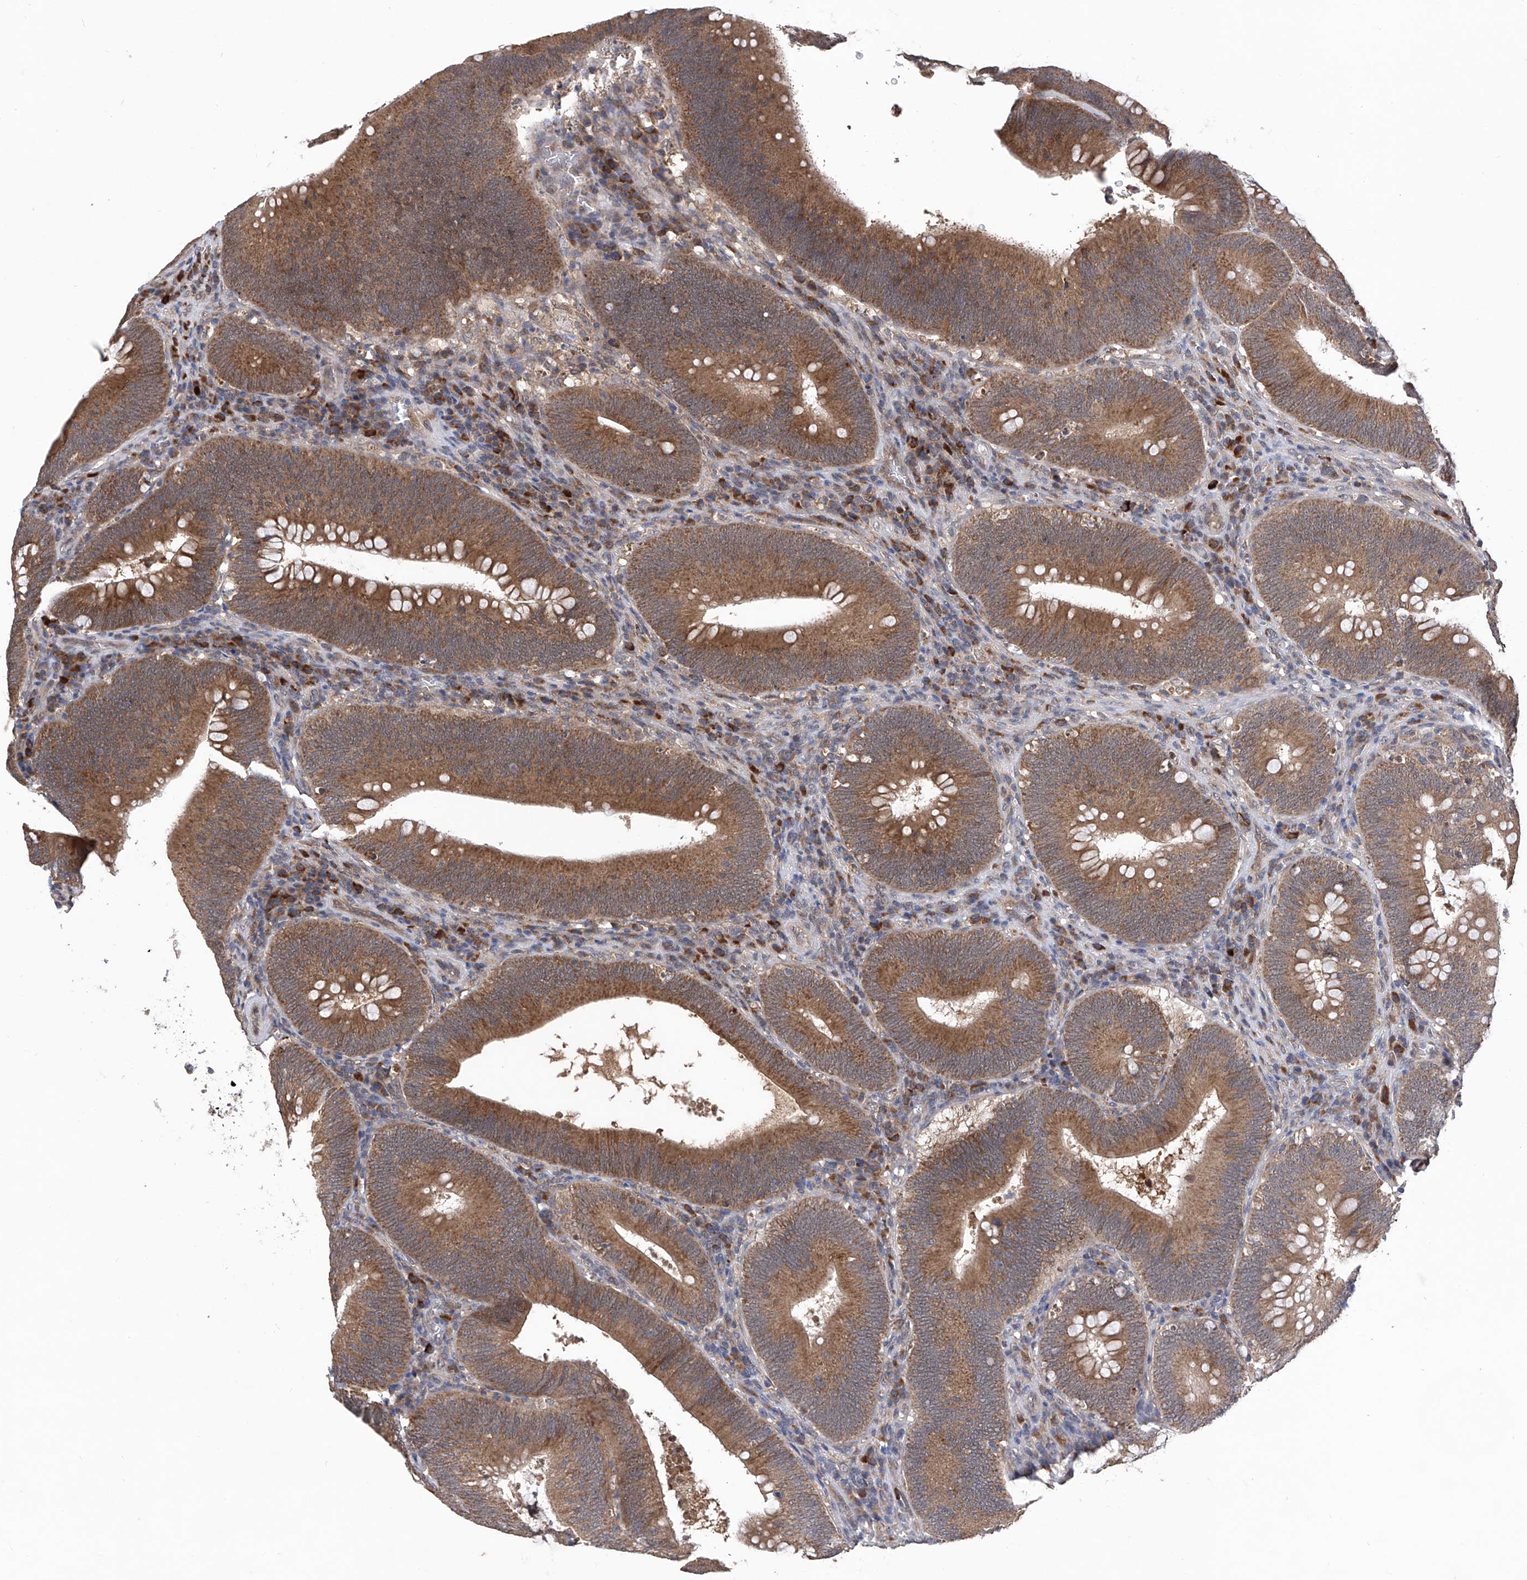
{"staining": {"intensity": "moderate", "quantity": ">75%", "location": "cytoplasmic/membranous"}, "tissue": "colorectal cancer", "cell_type": "Tumor cells", "image_type": "cancer", "snomed": [{"axis": "morphology", "description": "Normal tissue, NOS"}, {"axis": "topography", "description": "Colon"}], "caption": "Immunohistochemical staining of human colorectal cancer reveals moderate cytoplasmic/membranous protein staining in approximately >75% of tumor cells.", "gene": "USP45", "patient": {"sex": "female", "age": 82}}